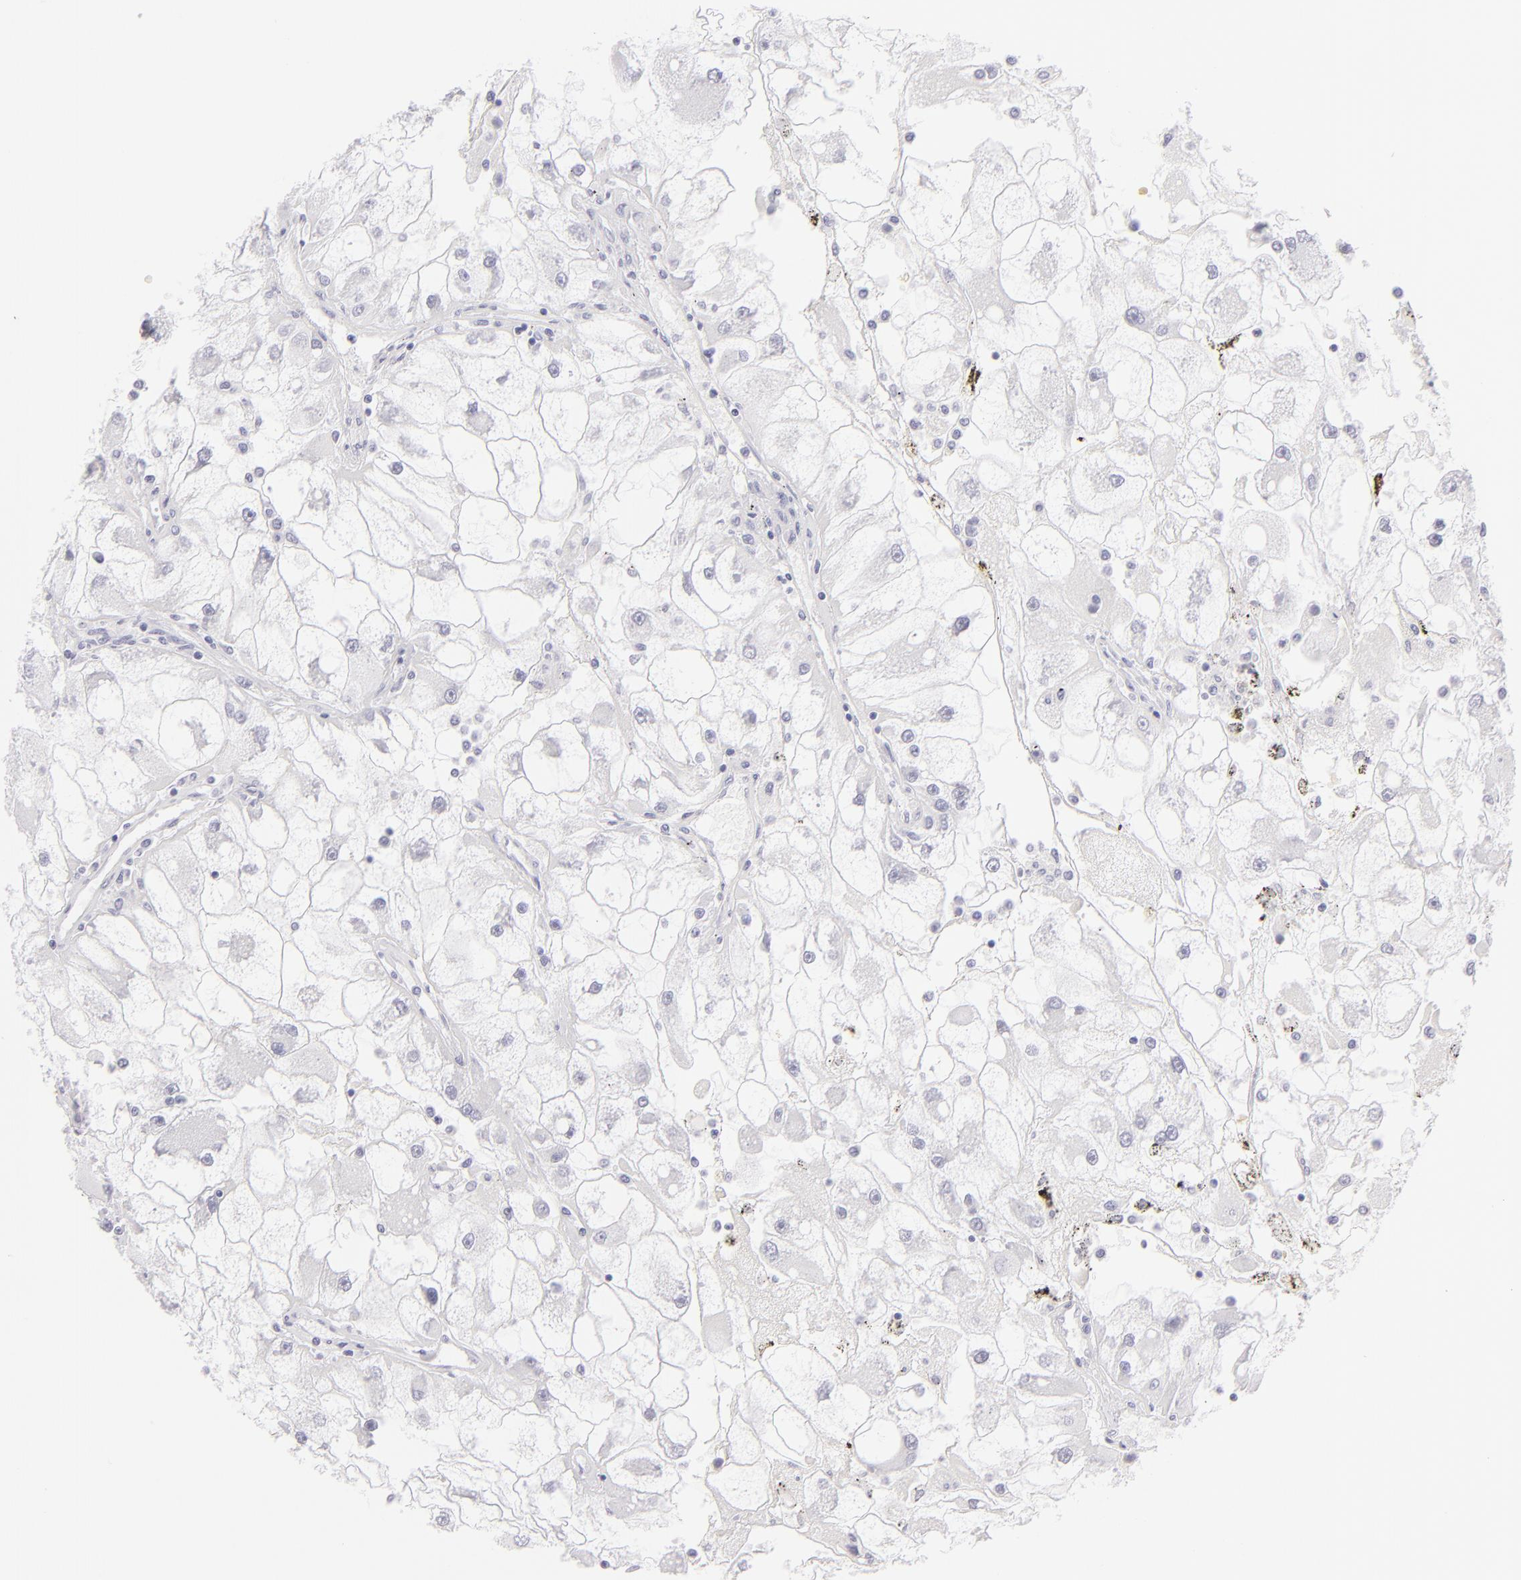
{"staining": {"intensity": "negative", "quantity": "none", "location": "none"}, "tissue": "renal cancer", "cell_type": "Tumor cells", "image_type": "cancer", "snomed": [{"axis": "morphology", "description": "Adenocarcinoma, NOS"}, {"axis": "topography", "description": "Kidney"}], "caption": "DAB immunohistochemical staining of adenocarcinoma (renal) shows no significant expression in tumor cells.", "gene": "FCER2", "patient": {"sex": "female", "age": 73}}